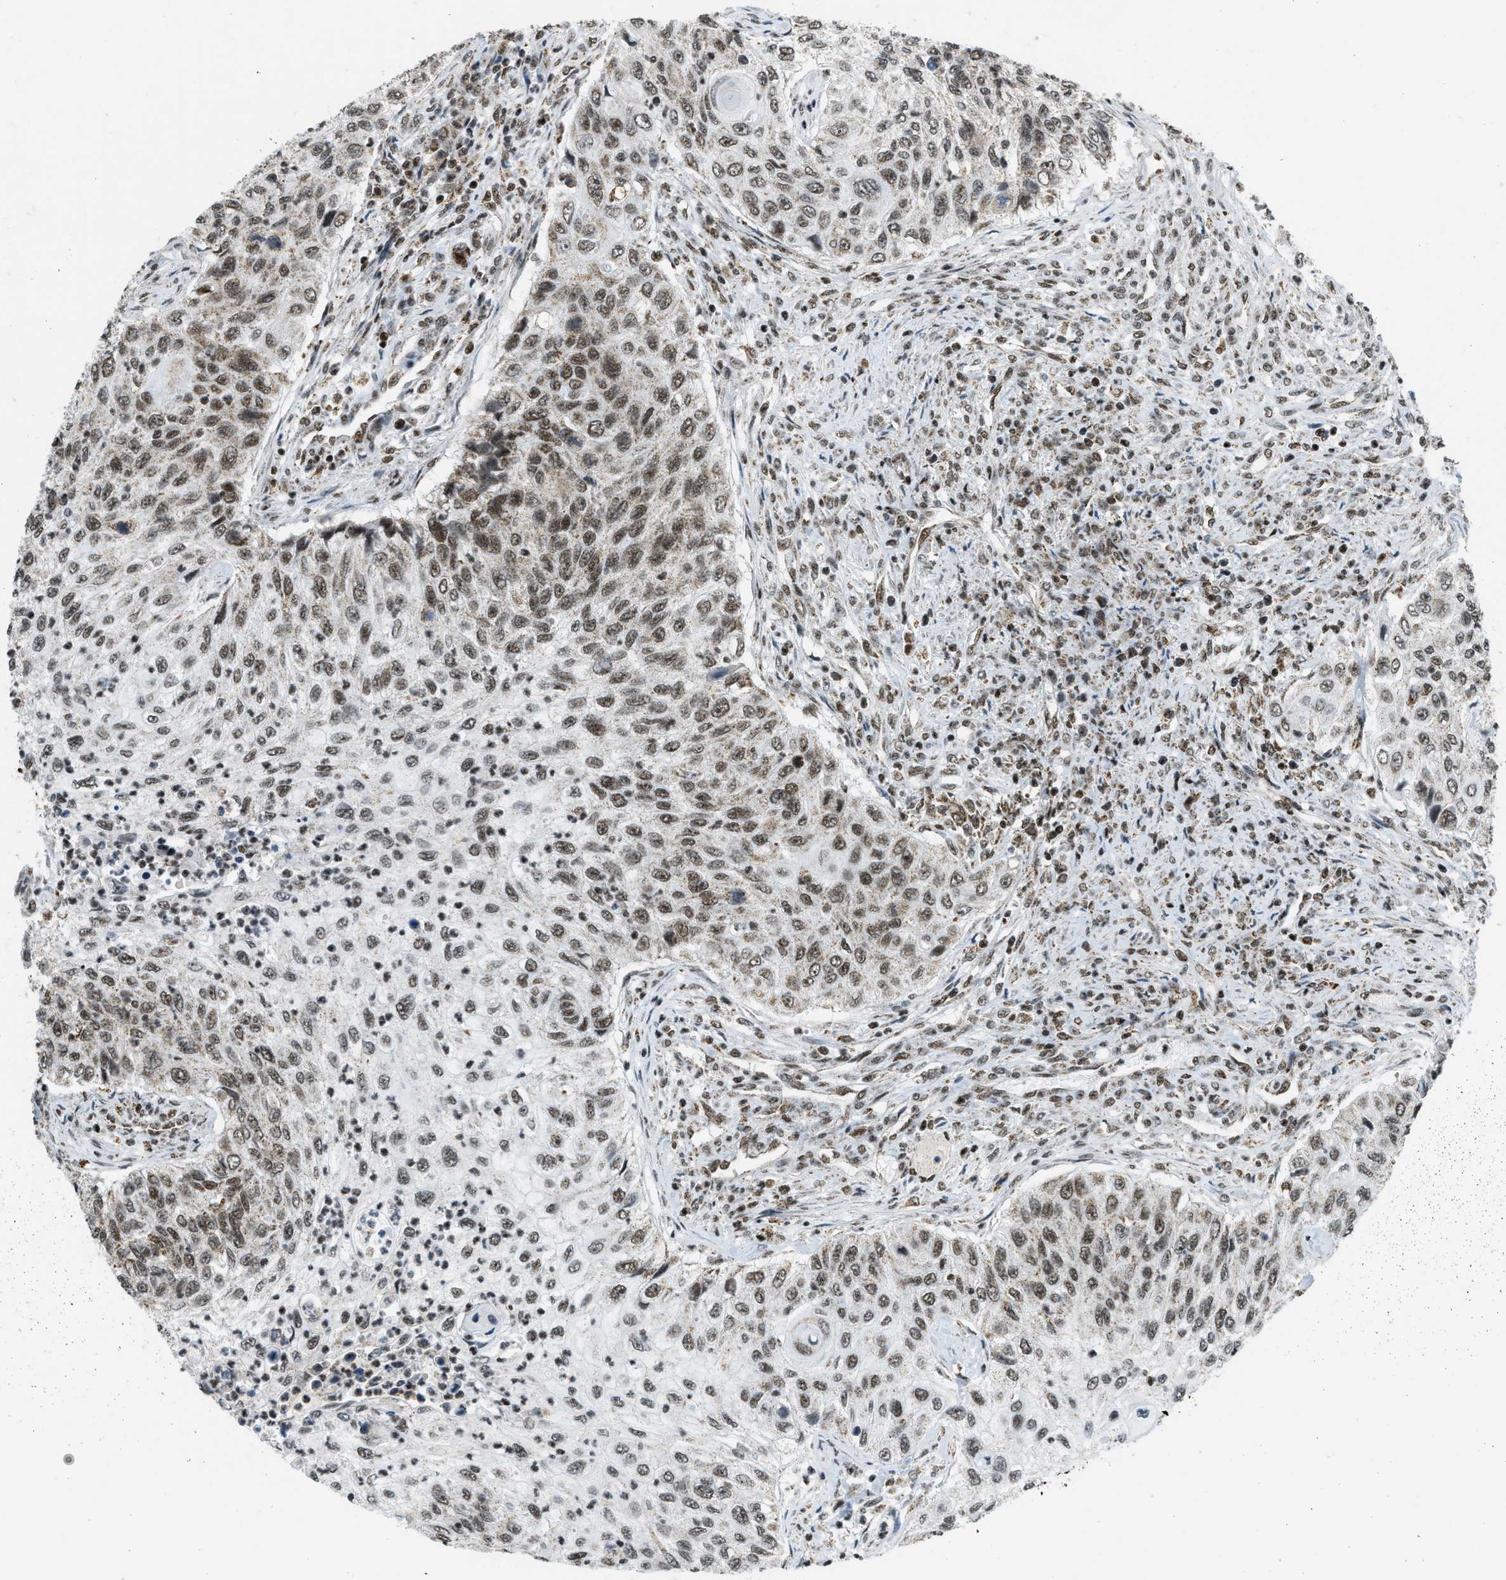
{"staining": {"intensity": "moderate", "quantity": ">75%", "location": "nuclear"}, "tissue": "urothelial cancer", "cell_type": "Tumor cells", "image_type": "cancer", "snomed": [{"axis": "morphology", "description": "Urothelial carcinoma, High grade"}, {"axis": "topography", "description": "Urinary bladder"}], "caption": "A micrograph of high-grade urothelial carcinoma stained for a protein displays moderate nuclear brown staining in tumor cells.", "gene": "GABPB1", "patient": {"sex": "female", "age": 60}}